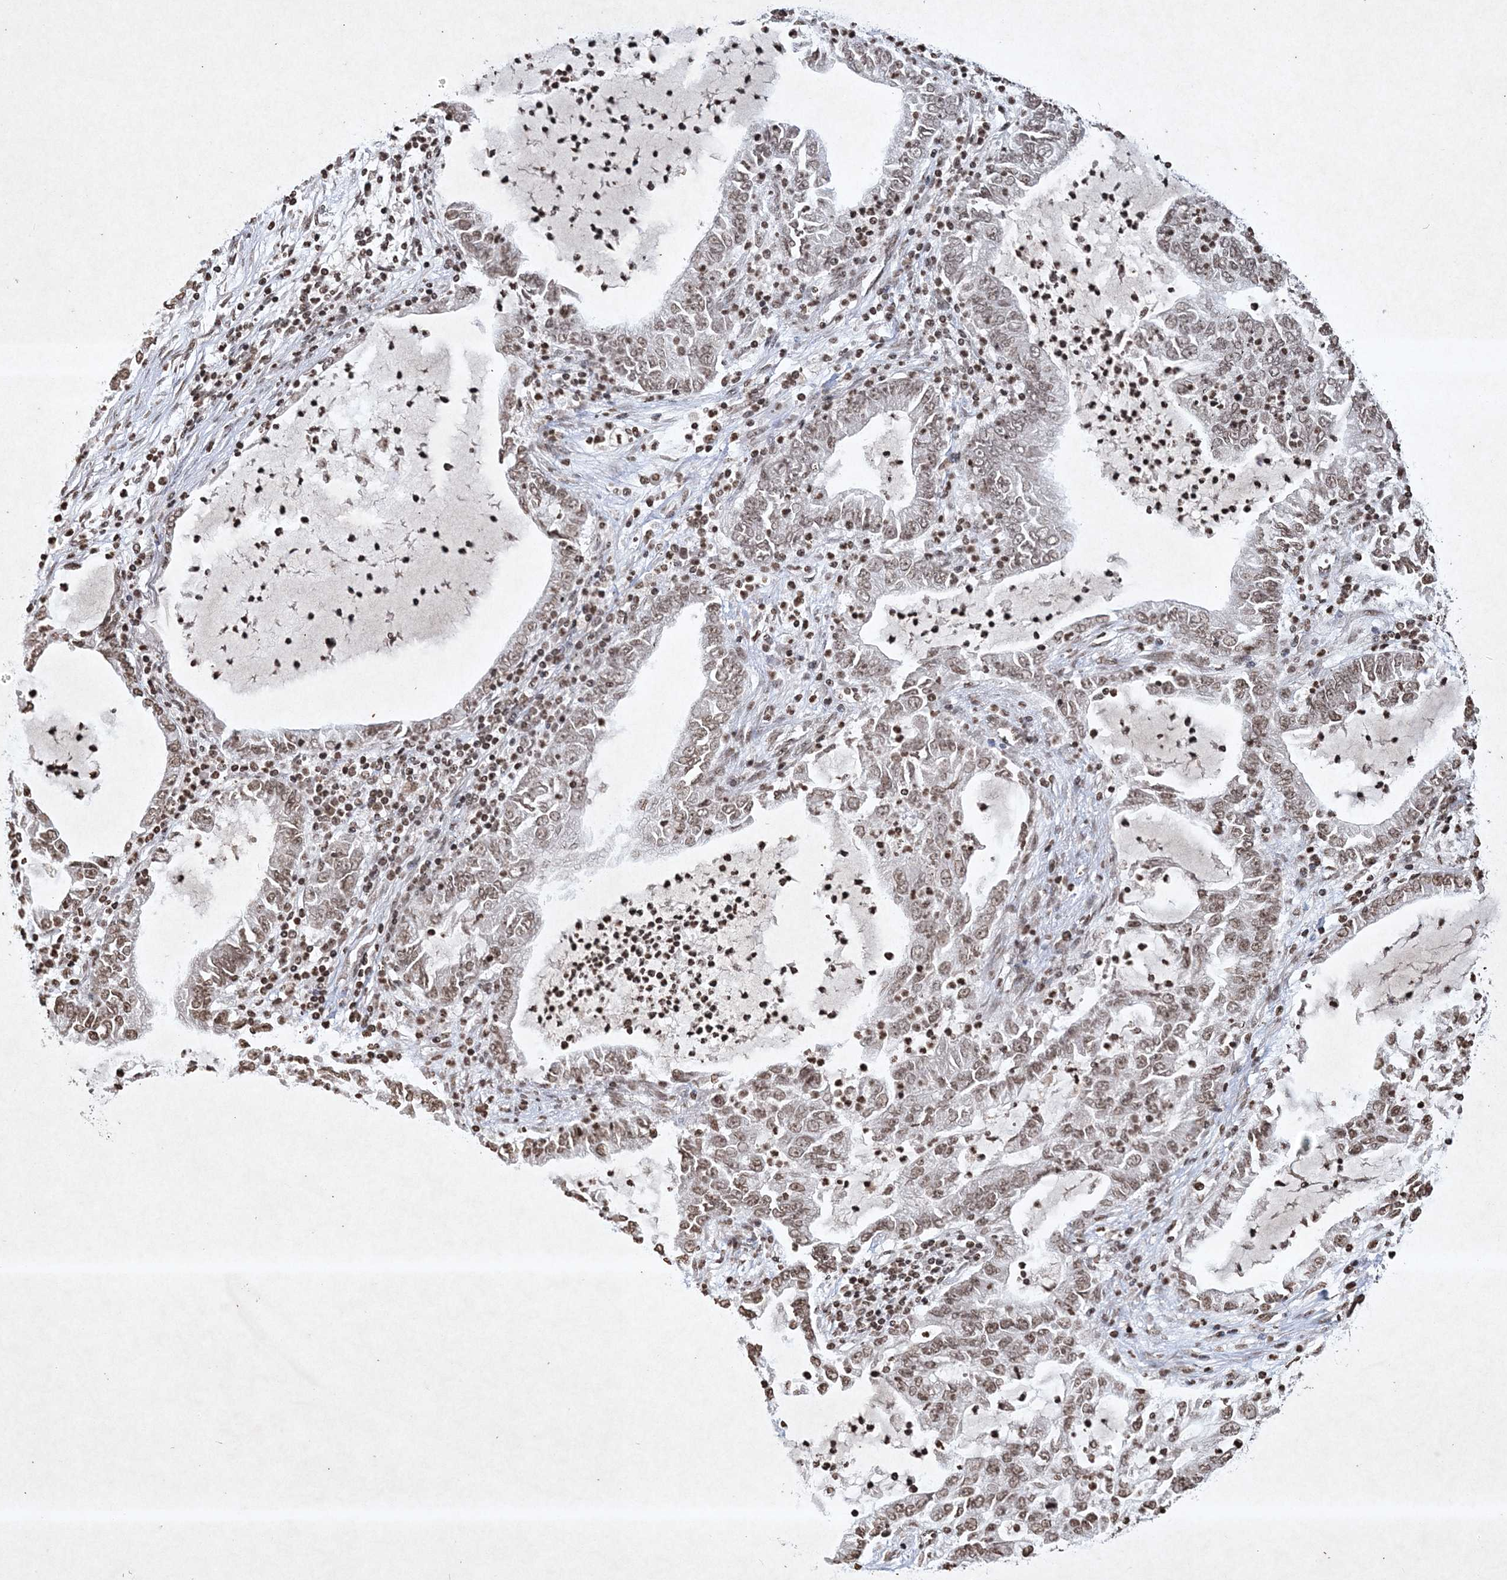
{"staining": {"intensity": "weak", "quantity": ">75%", "location": "nuclear"}, "tissue": "lung cancer", "cell_type": "Tumor cells", "image_type": "cancer", "snomed": [{"axis": "morphology", "description": "Adenocarcinoma, NOS"}, {"axis": "topography", "description": "Lung"}], "caption": "Immunohistochemical staining of human adenocarcinoma (lung) exhibits weak nuclear protein expression in about >75% of tumor cells.", "gene": "NEDD9", "patient": {"sex": "female", "age": 51}}